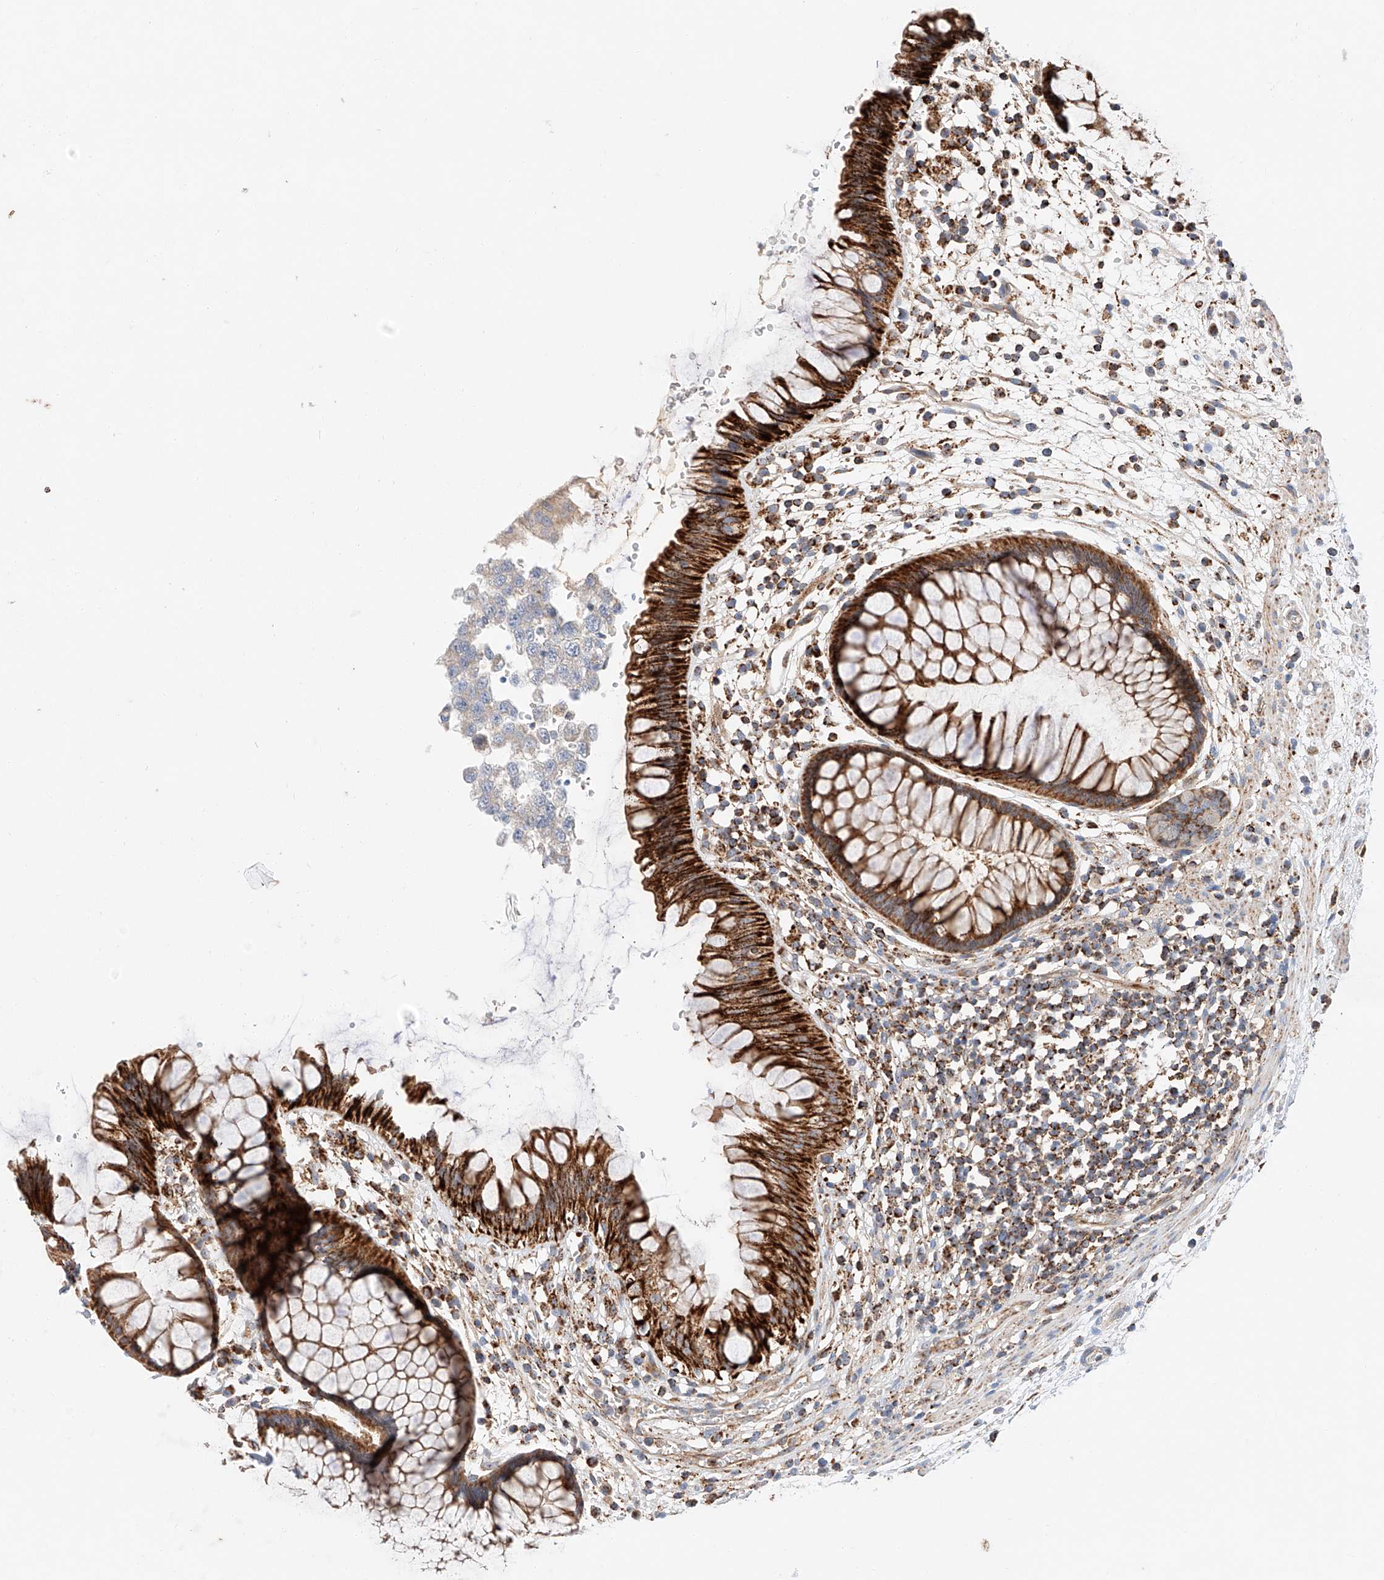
{"staining": {"intensity": "strong", "quantity": ">75%", "location": "cytoplasmic/membranous"}, "tissue": "rectum", "cell_type": "Glandular cells", "image_type": "normal", "snomed": [{"axis": "morphology", "description": "Normal tissue, NOS"}, {"axis": "topography", "description": "Rectum"}], "caption": "A high amount of strong cytoplasmic/membranous expression is appreciated in about >75% of glandular cells in benign rectum.", "gene": "RUSC1", "patient": {"sex": "male", "age": 51}}